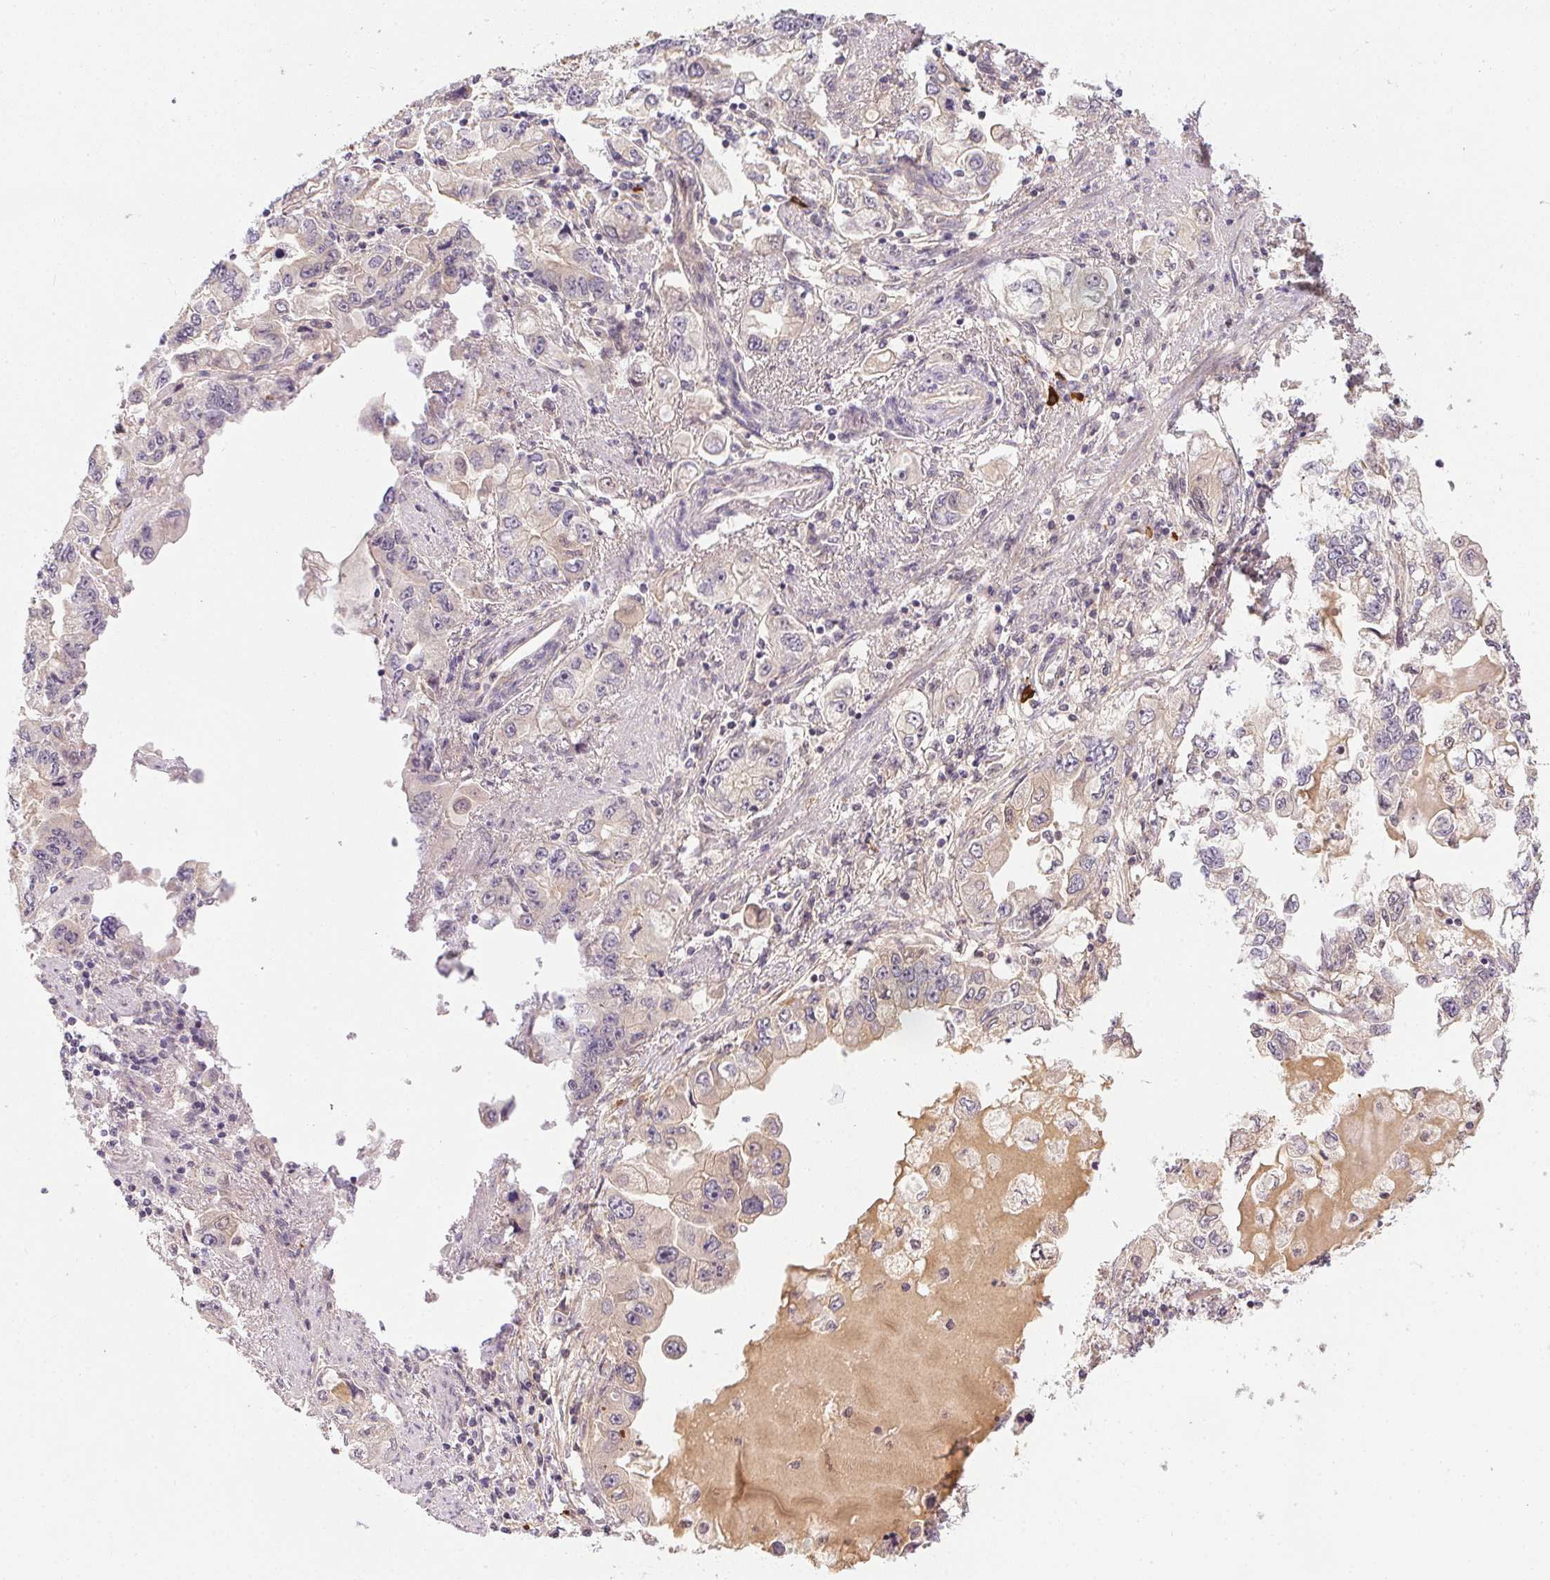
{"staining": {"intensity": "negative", "quantity": "none", "location": "none"}, "tissue": "stomach cancer", "cell_type": "Tumor cells", "image_type": "cancer", "snomed": [{"axis": "morphology", "description": "Adenocarcinoma, NOS"}, {"axis": "topography", "description": "Stomach, lower"}], "caption": "Tumor cells show no significant protein expression in adenocarcinoma (stomach).", "gene": "CFAP92", "patient": {"sex": "female", "age": 93}}